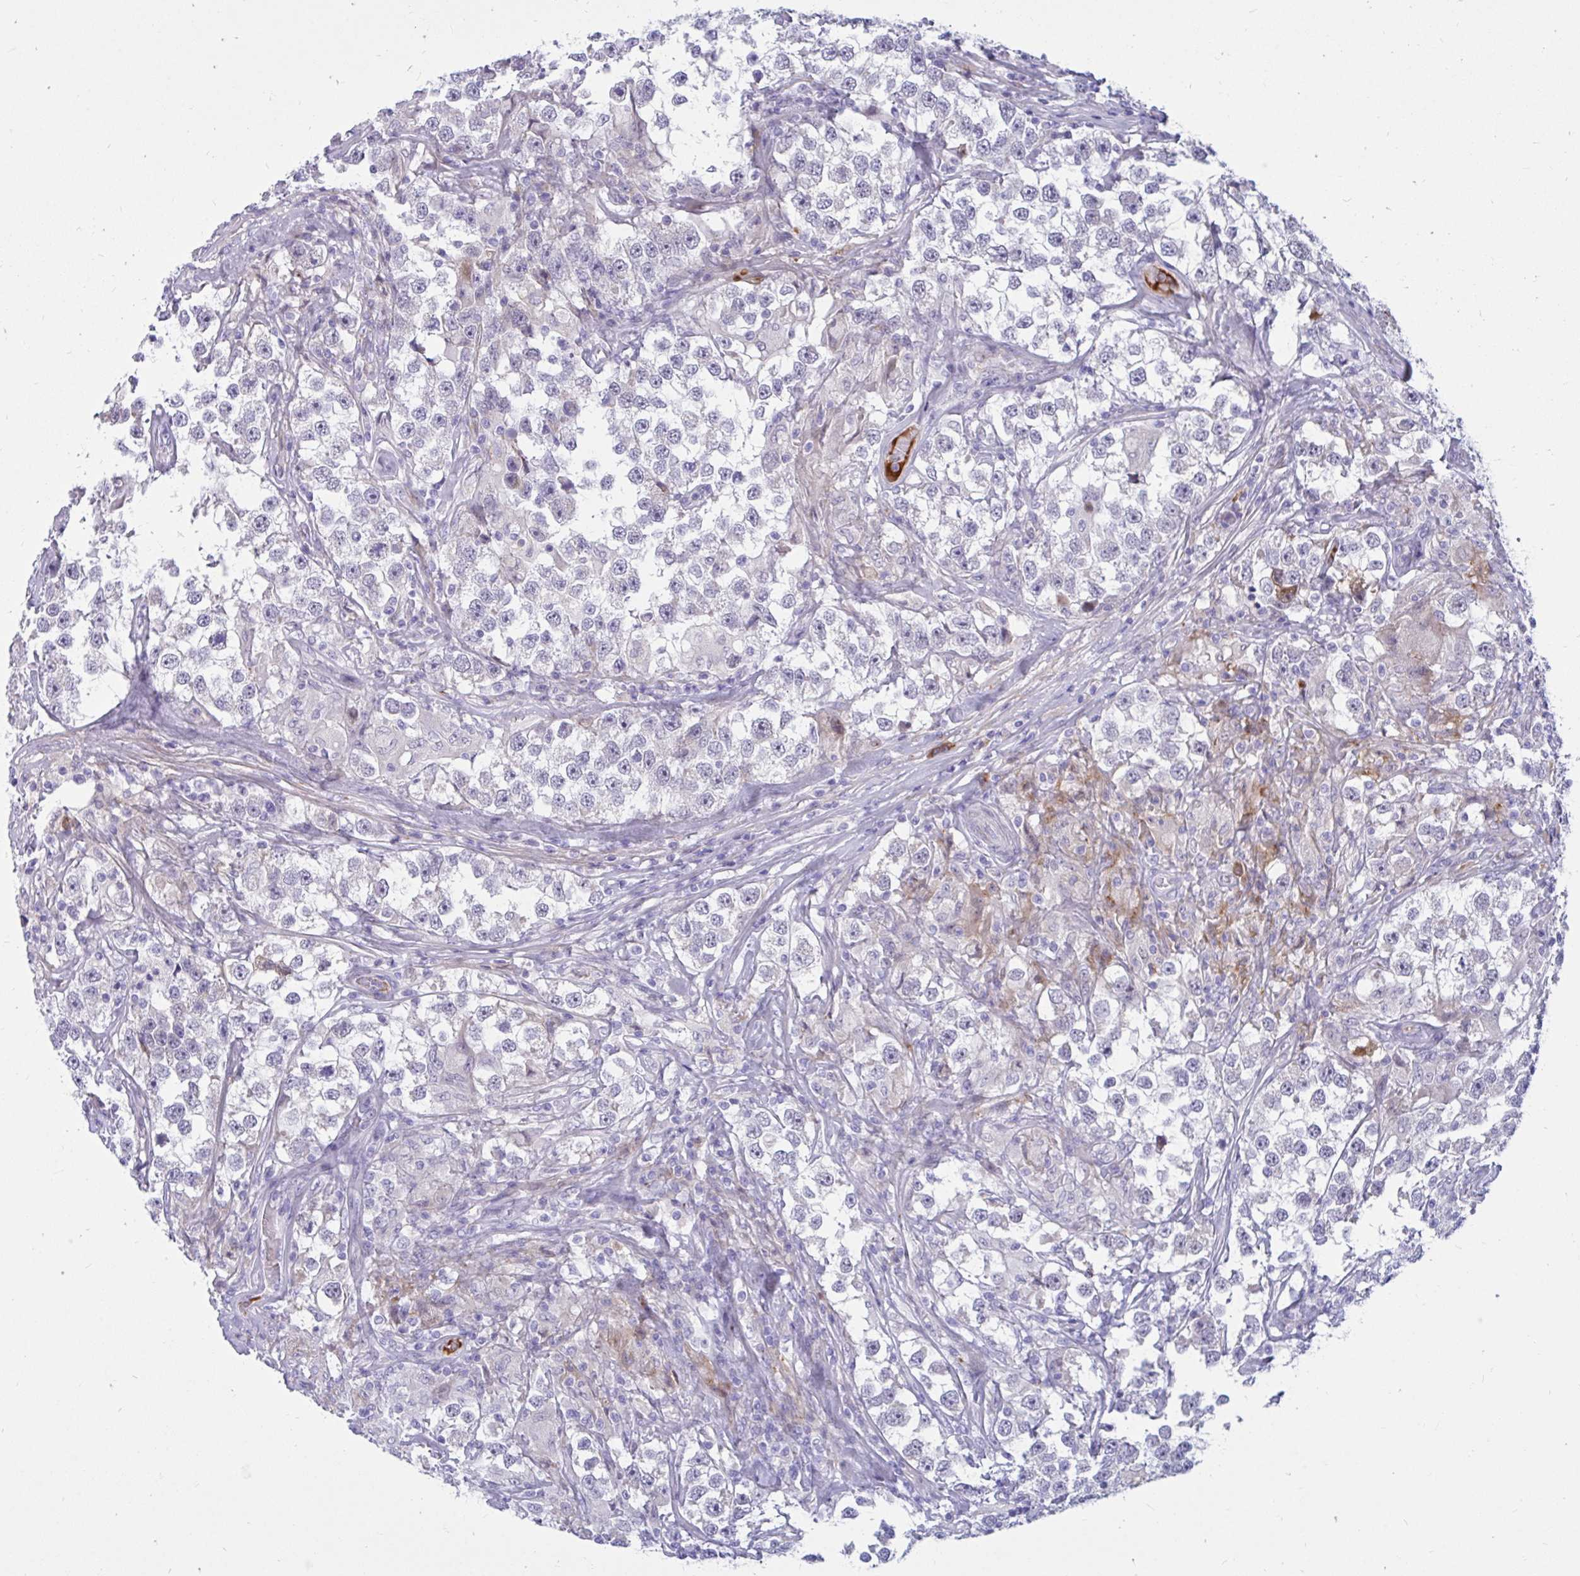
{"staining": {"intensity": "negative", "quantity": "none", "location": "none"}, "tissue": "testis cancer", "cell_type": "Tumor cells", "image_type": "cancer", "snomed": [{"axis": "morphology", "description": "Seminoma, NOS"}, {"axis": "topography", "description": "Testis"}], "caption": "This is an immunohistochemistry image of testis seminoma. There is no staining in tumor cells.", "gene": "FAM219B", "patient": {"sex": "male", "age": 46}}